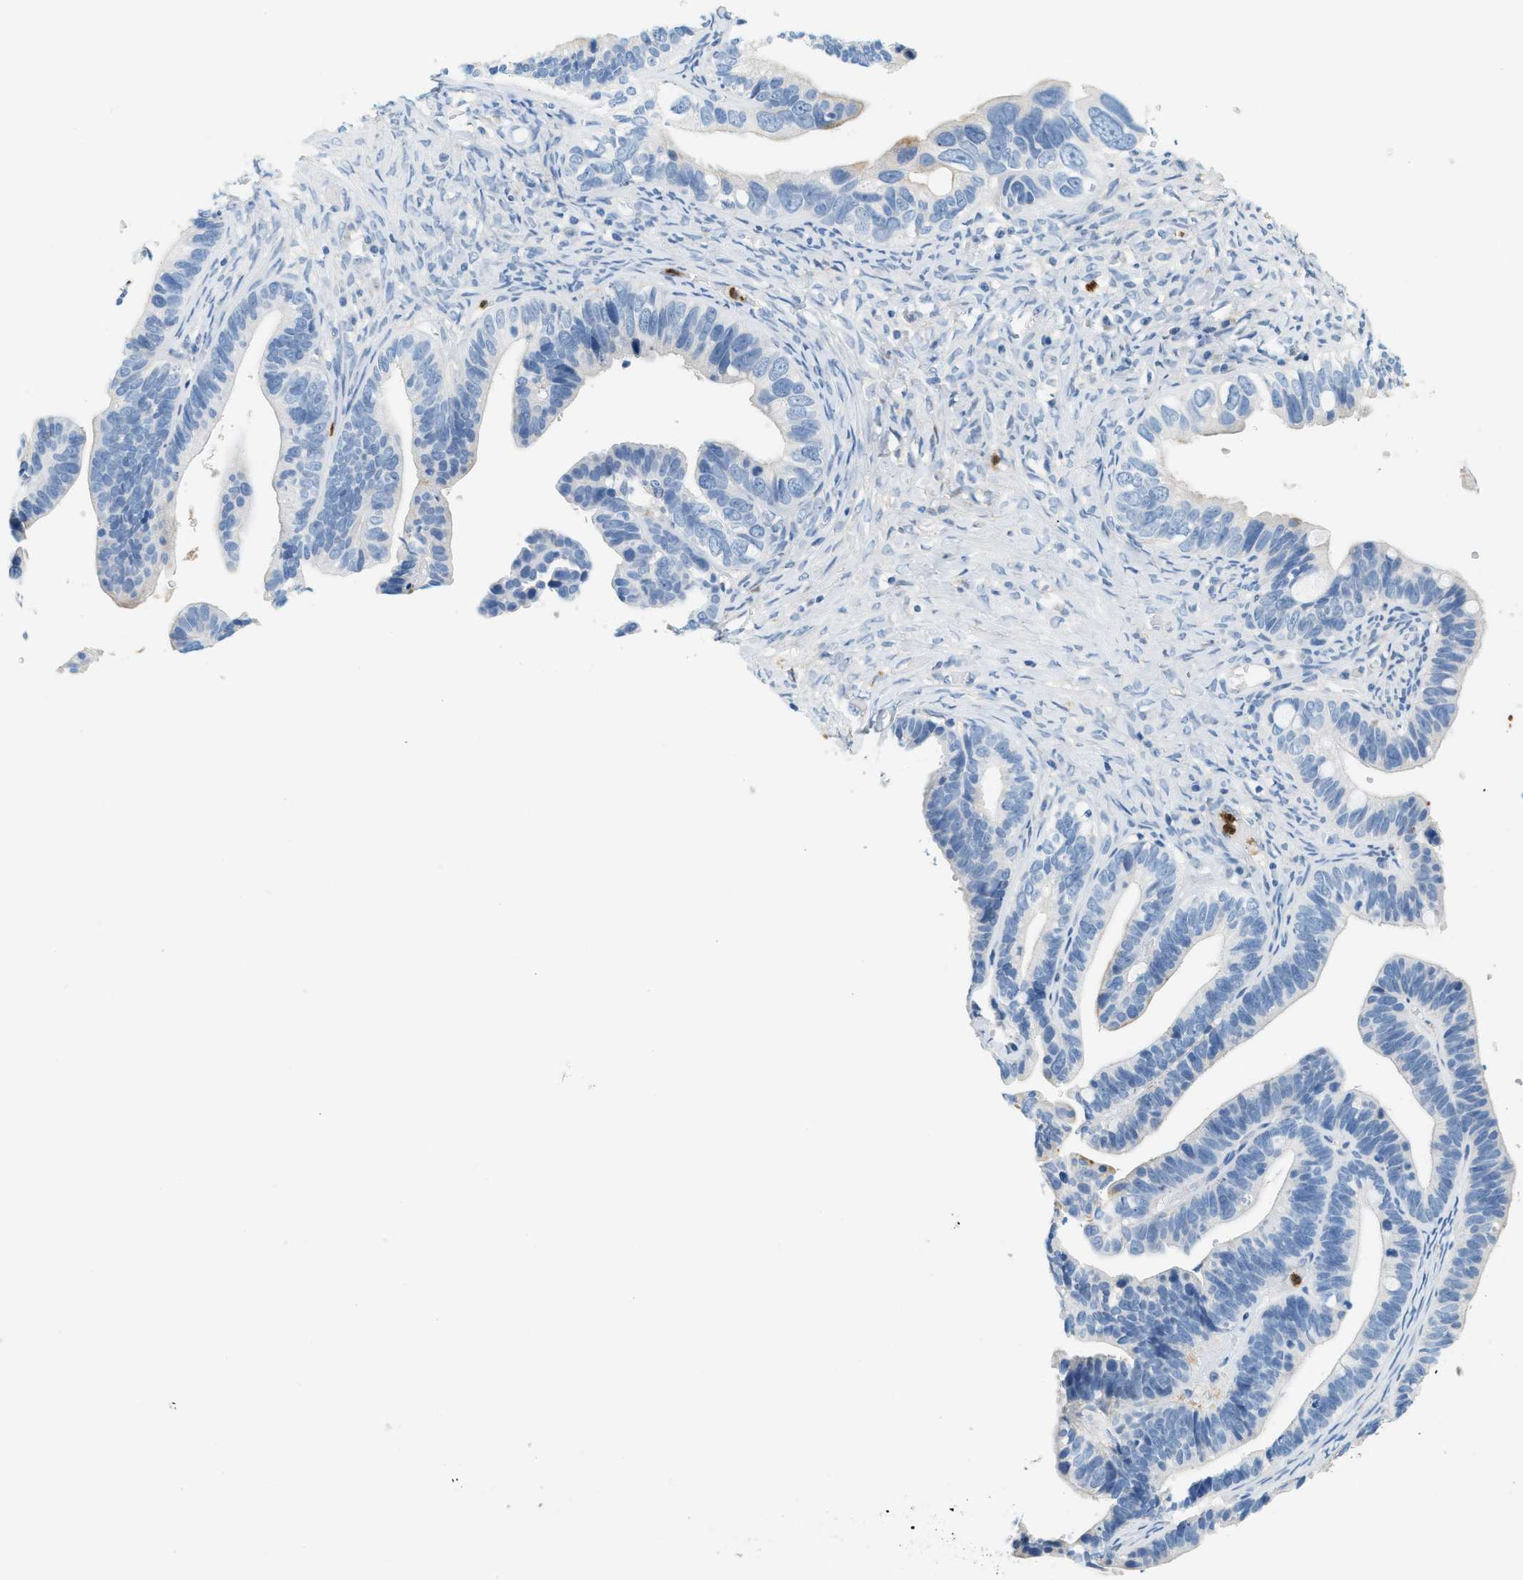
{"staining": {"intensity": "negative", "quantity": "none", "location": "none"}, "tissue": "ovarian cancer", "cell_type": "Tumor cells", "image_type": "cancer", "snomed": [{"axis": "morphology", "description": "Cystadenocarcinoma, serous, NOS"}, {"axis": "topography", "description": "Ovary"}], "caption": "Immunohistochemical staining of ovarian cancer (serous cystadenocarcinoma) shows no significant positivity in tumor cells. (Immunohistochemistry (ihc), brightfield microscopy, high magnification).", "gene": "LCN2", "patient": {"sex": "female", "age": 56}}